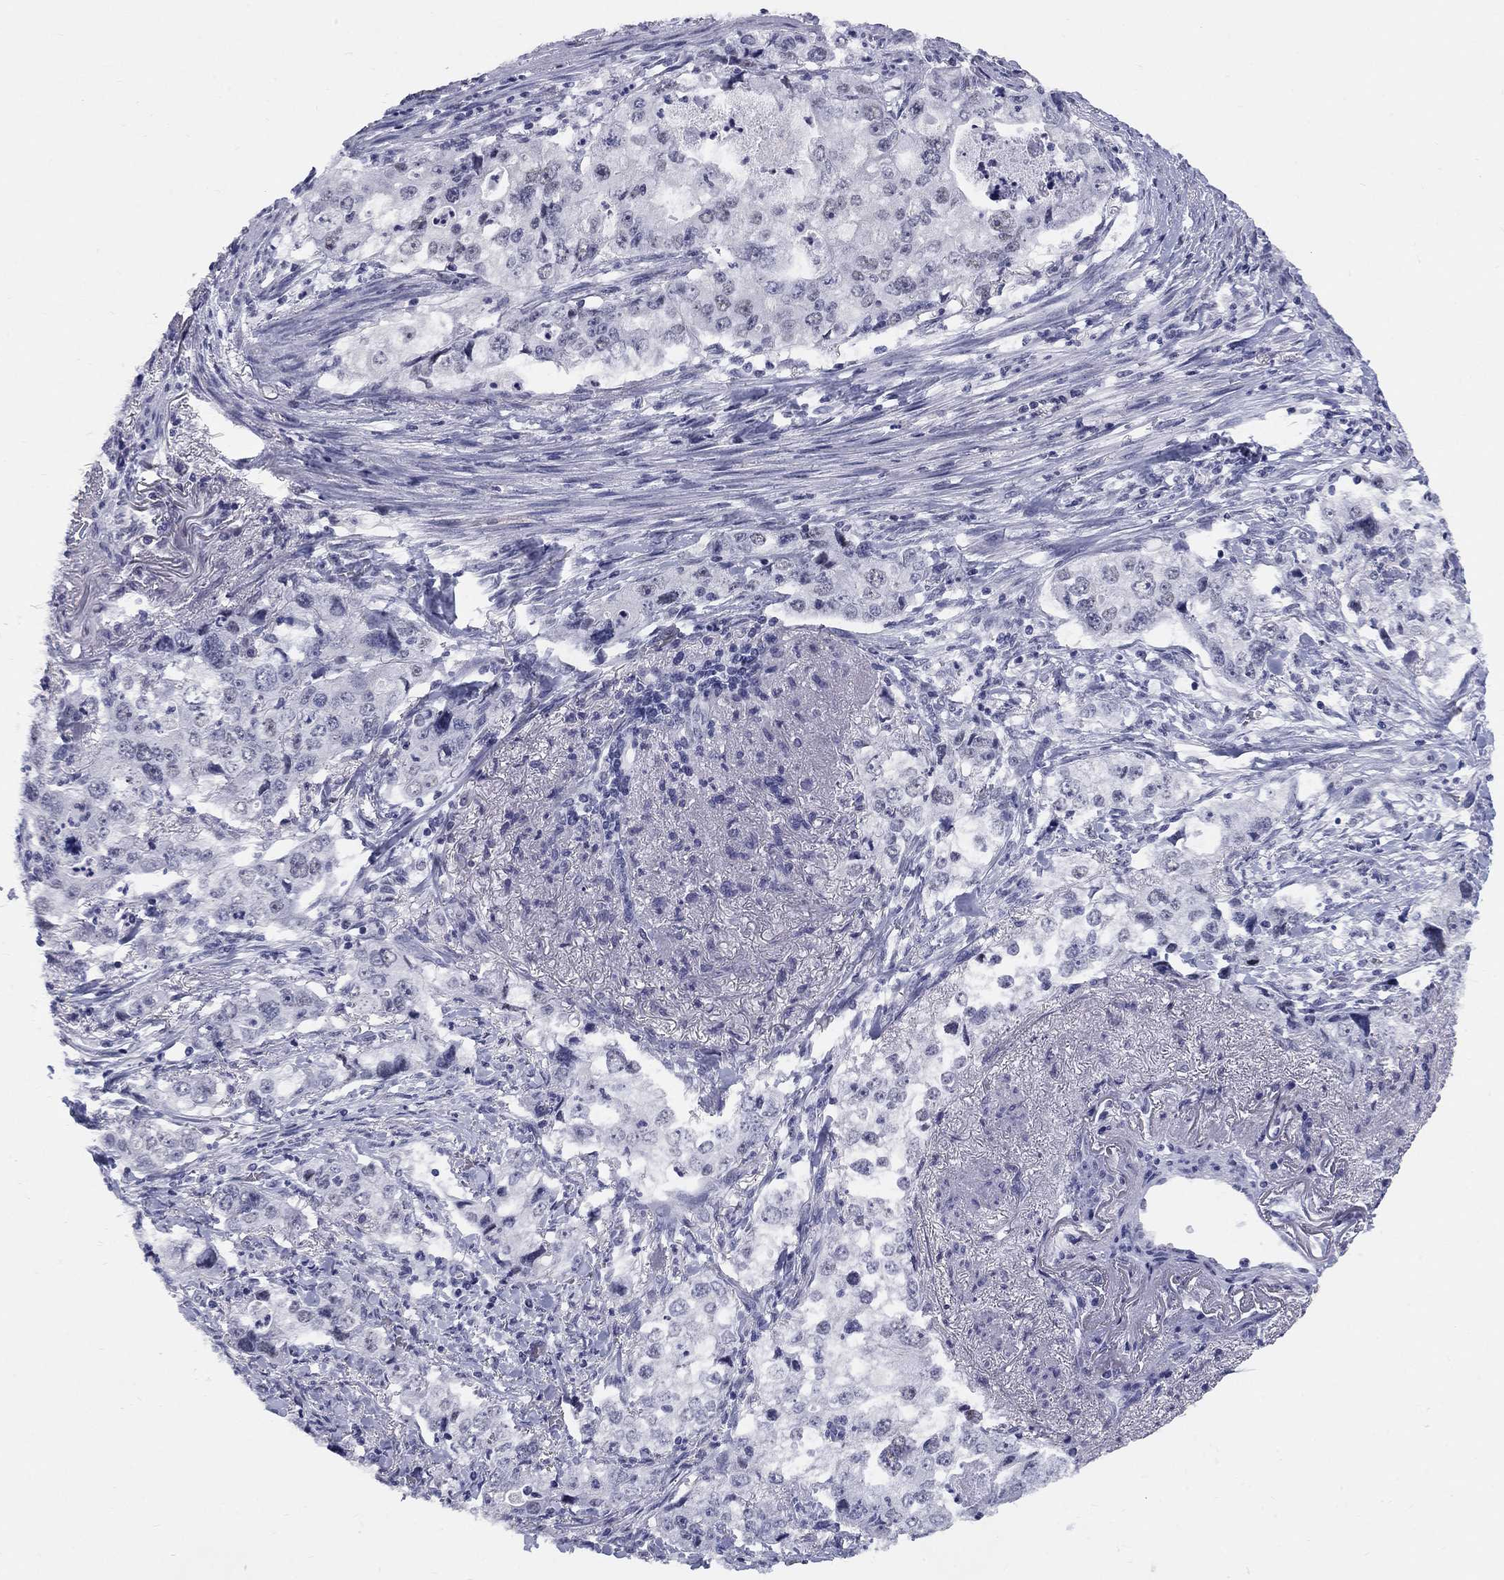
{"staining": {"intensity": "negative", "quantity": "none", "location": "none"}, "tissue": "stomach cancer", "cell_type": "Tumor cells", "image_type": "cancer", "snomed": [{"axis": "morphology", "description": "Adenocarcinoma, NOS"}, {"axis": "topography", "description": "Stomach, upper"}], "caption": "Immunohistochemical staining of adenocarcinoma (stomach) shows no significant expression in tumor cells.", "gene": "DMTN", "patient": {"sex": "male", "age": 75}}